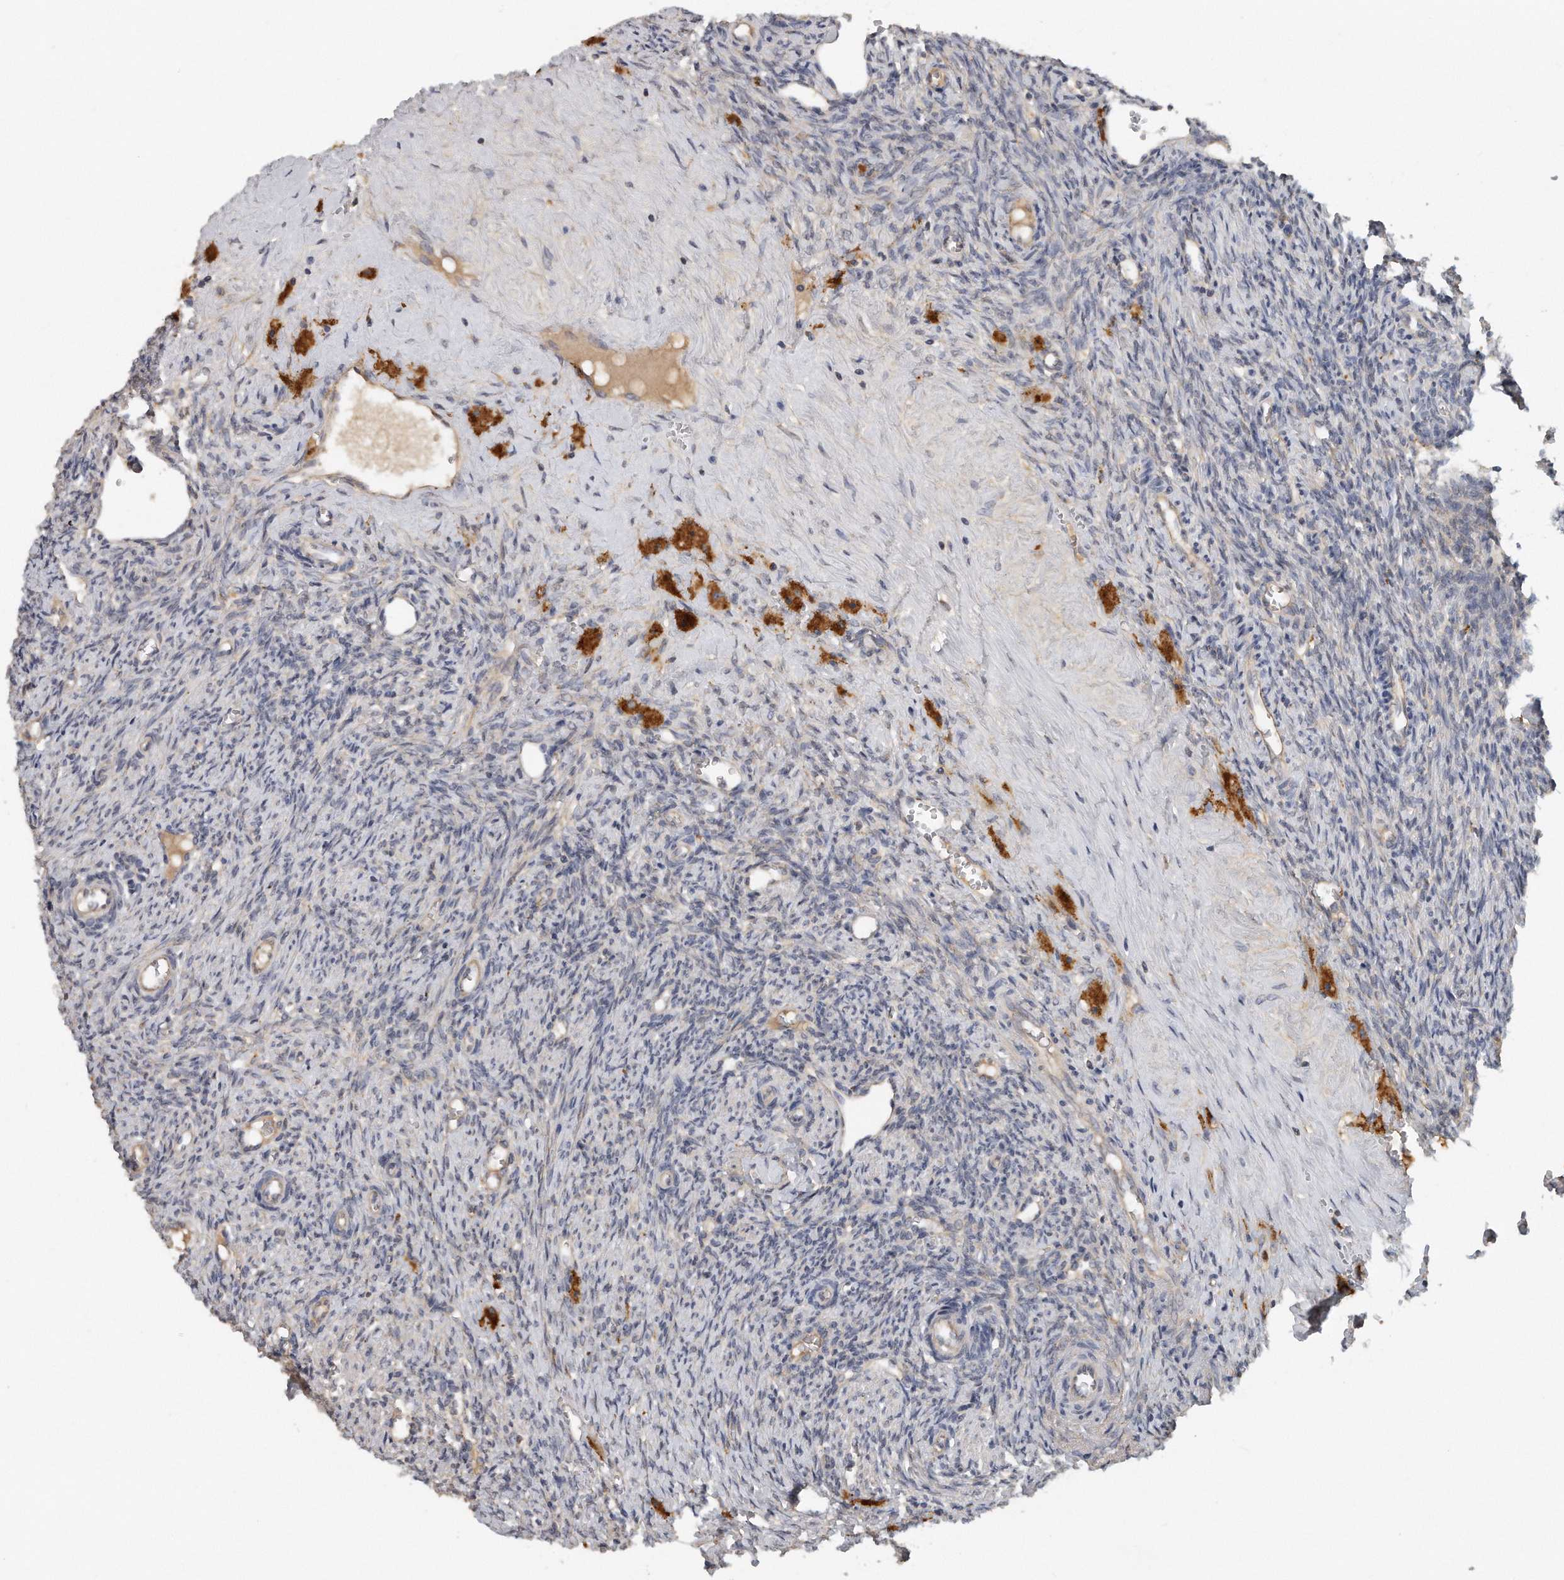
{"staining": {"intensity": "weak", "quantity": "<25%", "location": "cytoplasmic/membranous"}, "tissue": "ovary", "cell_type": "Ovarian stroma cells", "image_type": "normal", "snomed": [{"axis": "morphology", "description": "Normal tissue, NOS"}, {"axis": "topography", "description": "Ovary"}], "caption": "DAB (3,3'-diaminobenzidine) immunohistochemical staining of benign human ovary displays no significant expression in ovarian stroma cells. The staining was performed using DAB (3,3'-diaminobenzidine) to visualize the protein expression in brown, while the nuclei were stained in blue with hematoxylin (Magnification: 20x).", "gene": "TRAPPC14", "patient": {"sex": "female", "age": 41}}